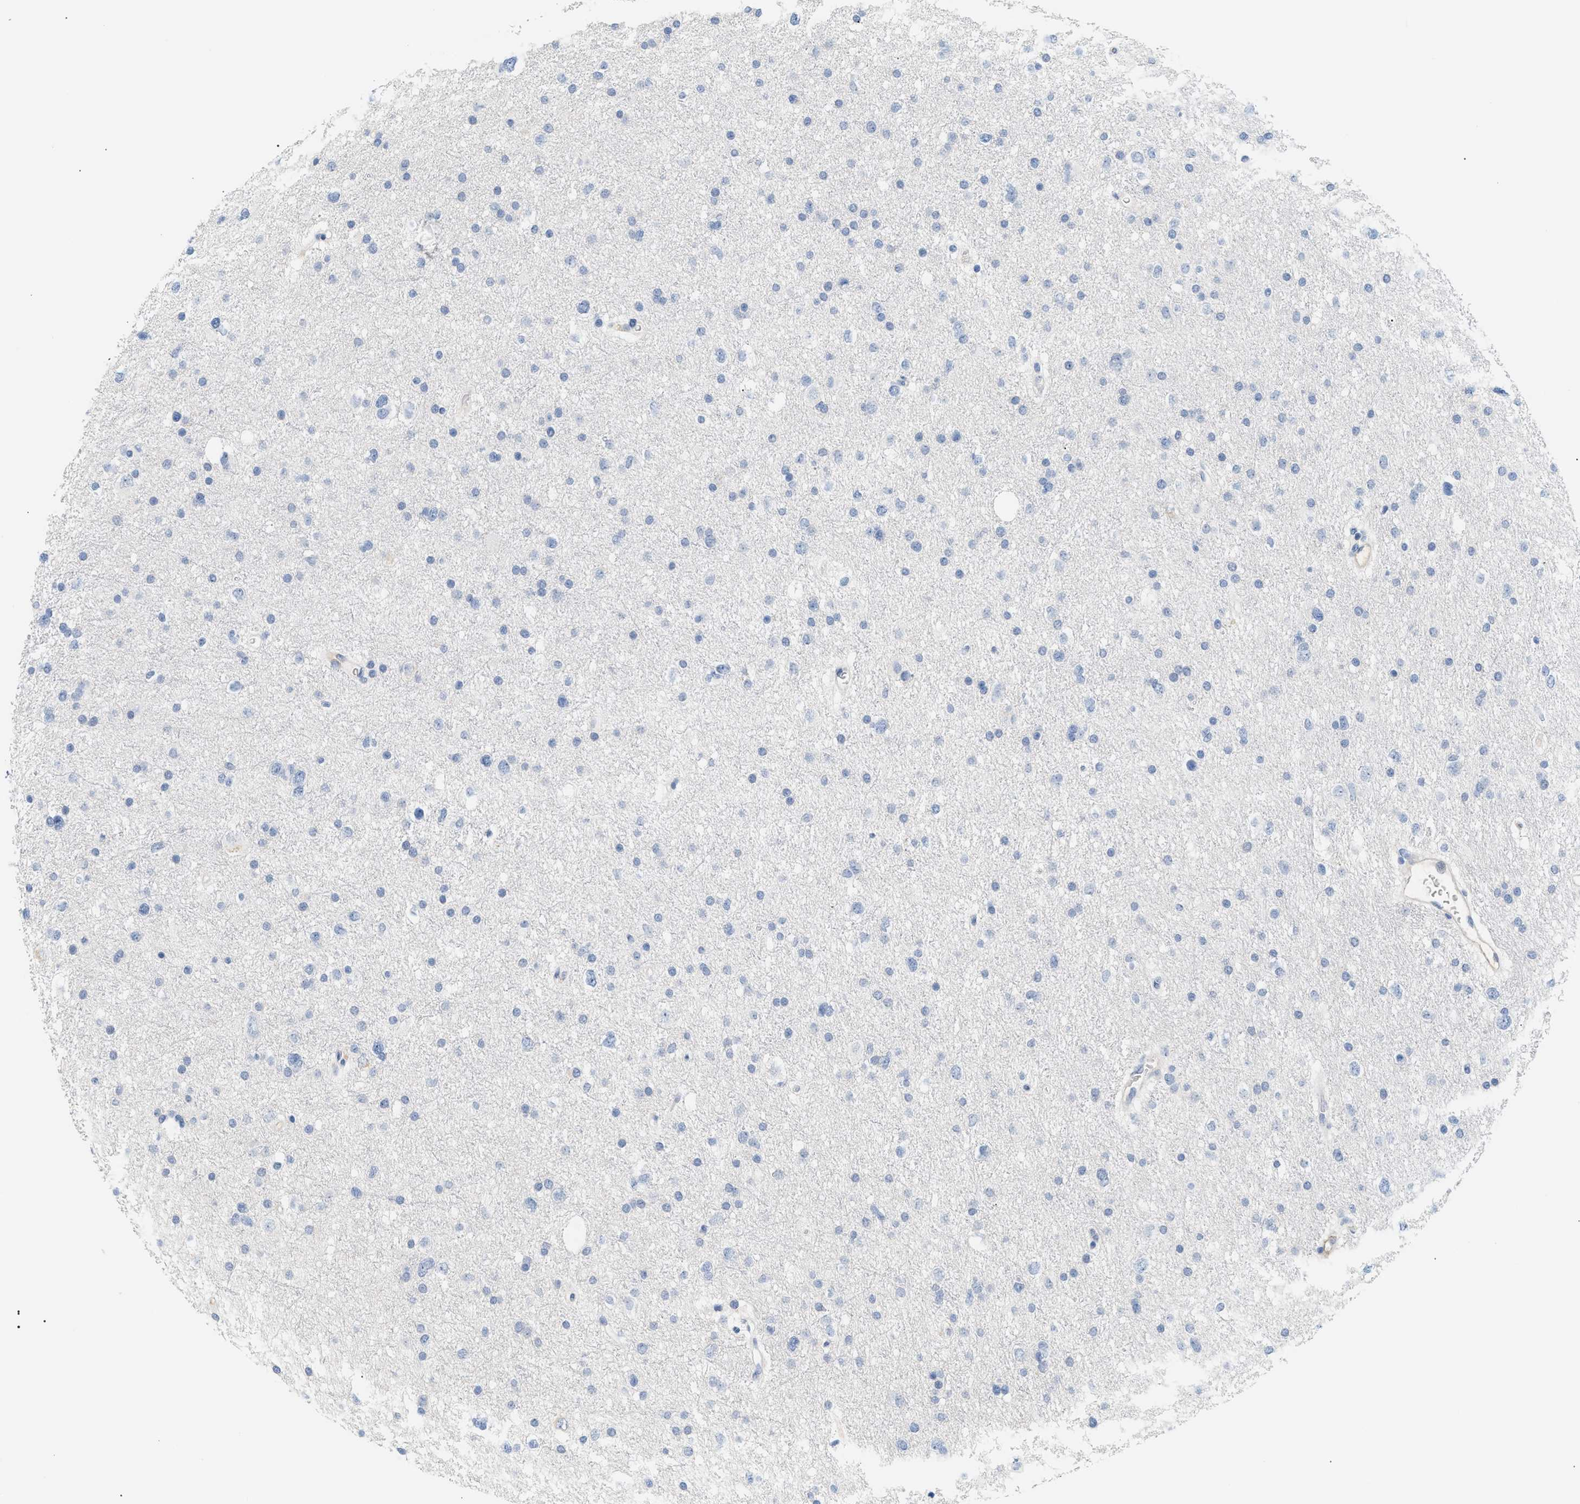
{"staining": {"intensity": "negative", "quantity": "none", "location": "none"}, "tissue": "glioma", "cell_type": "Tumor cells", "image_type": "cancer", "snomed": [{"axis": "morphology", "description": "Glioma, malignant, Low grade"}, {"axis": "topography", "description": "Brain"}], "caption": "A histopathology image of human glioma is negative for staining in tumor cells. The staining is performed using DAB (3,3'-diaminobenzidine) brown chromogen with nuclei counter-stained in using hematoxylin.", "gene": "CFH", "patient": {"sex": "female", "age": 37}}